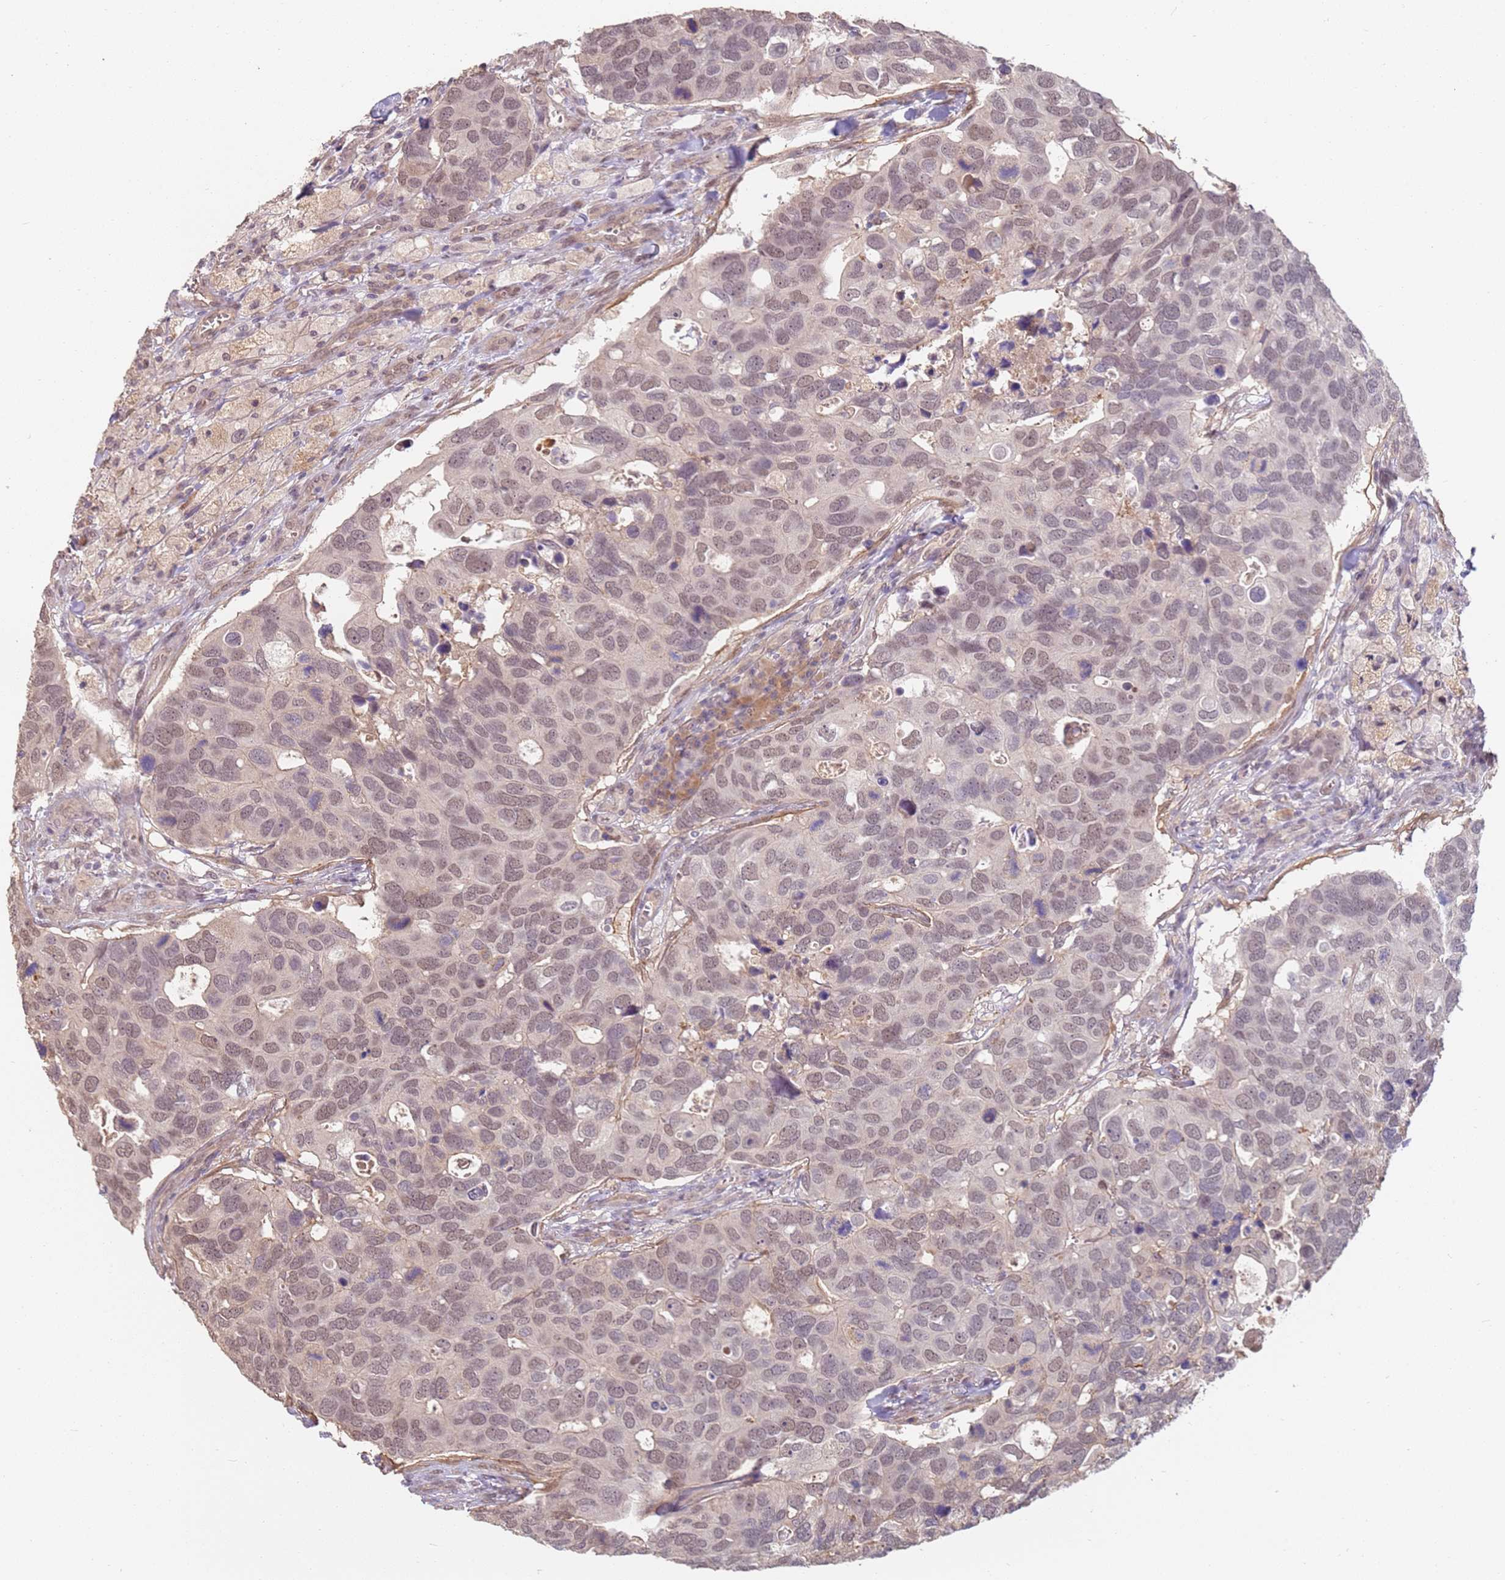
{"staining": {"intensity": "weak", "quantity": ">75%", "location": "nuclear"}, "tissue": "breast cancer", "cell_type": "Tumor cells", "image_type": "cancer", "snomed": [{"axis": "morphology", "description": "Duct carcinoma"}, {"axis": "topography", "description": "Breast"}], "caption": "DAB (3,3'-diaminobenzidine) immunohistochemical staining of human breast intraductal carcinoma demonstrates weak nuclear protein staining in approximately >75% of tumor cells. (DAB (3,3'-diaminobenzidine) IHC, brown staining for protein, blue staining for nuclei).", "gene": "WDR93", "patient": {"sex": "female", "age": 83}}